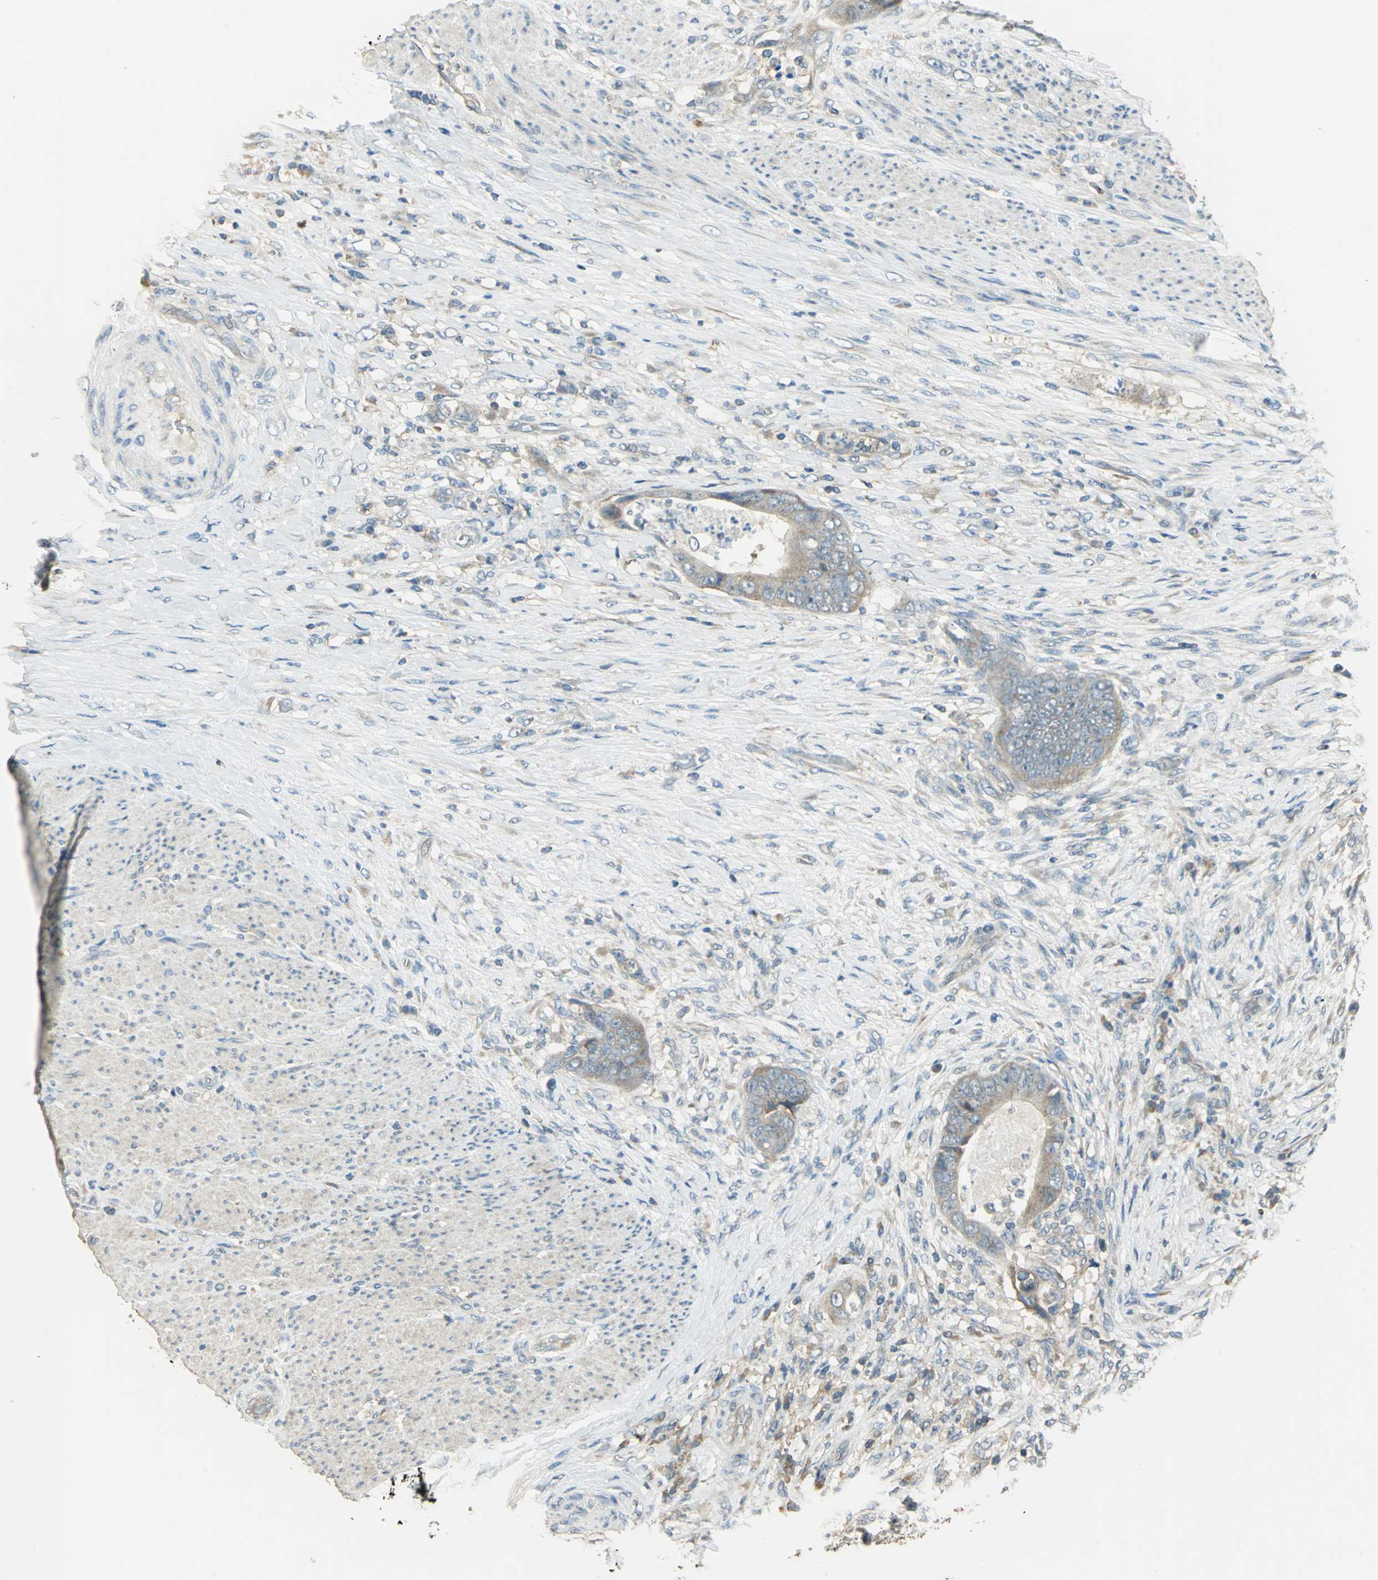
{"staining": {"intensity": "moderate", "quantity": ">75%", "location": "cytoplasmic/membranous"}, "tissue": "colorectal cancer", "cell_type": "Tumor cells", "image_type": "cancer", "snomed": [{"axis": "morphology", "description": "Adenocarcinoma, NOS"}, {"axis": "topography", "description": "Rectum"}], "caption": "Tumor cells display medium levels of moderate cytoplasmic/membranous expression in approximately >75% of cells in human colorectal adenocarcinoma.", "gene": "SHC2", "patient": {"sex": "female", "age": 77}}